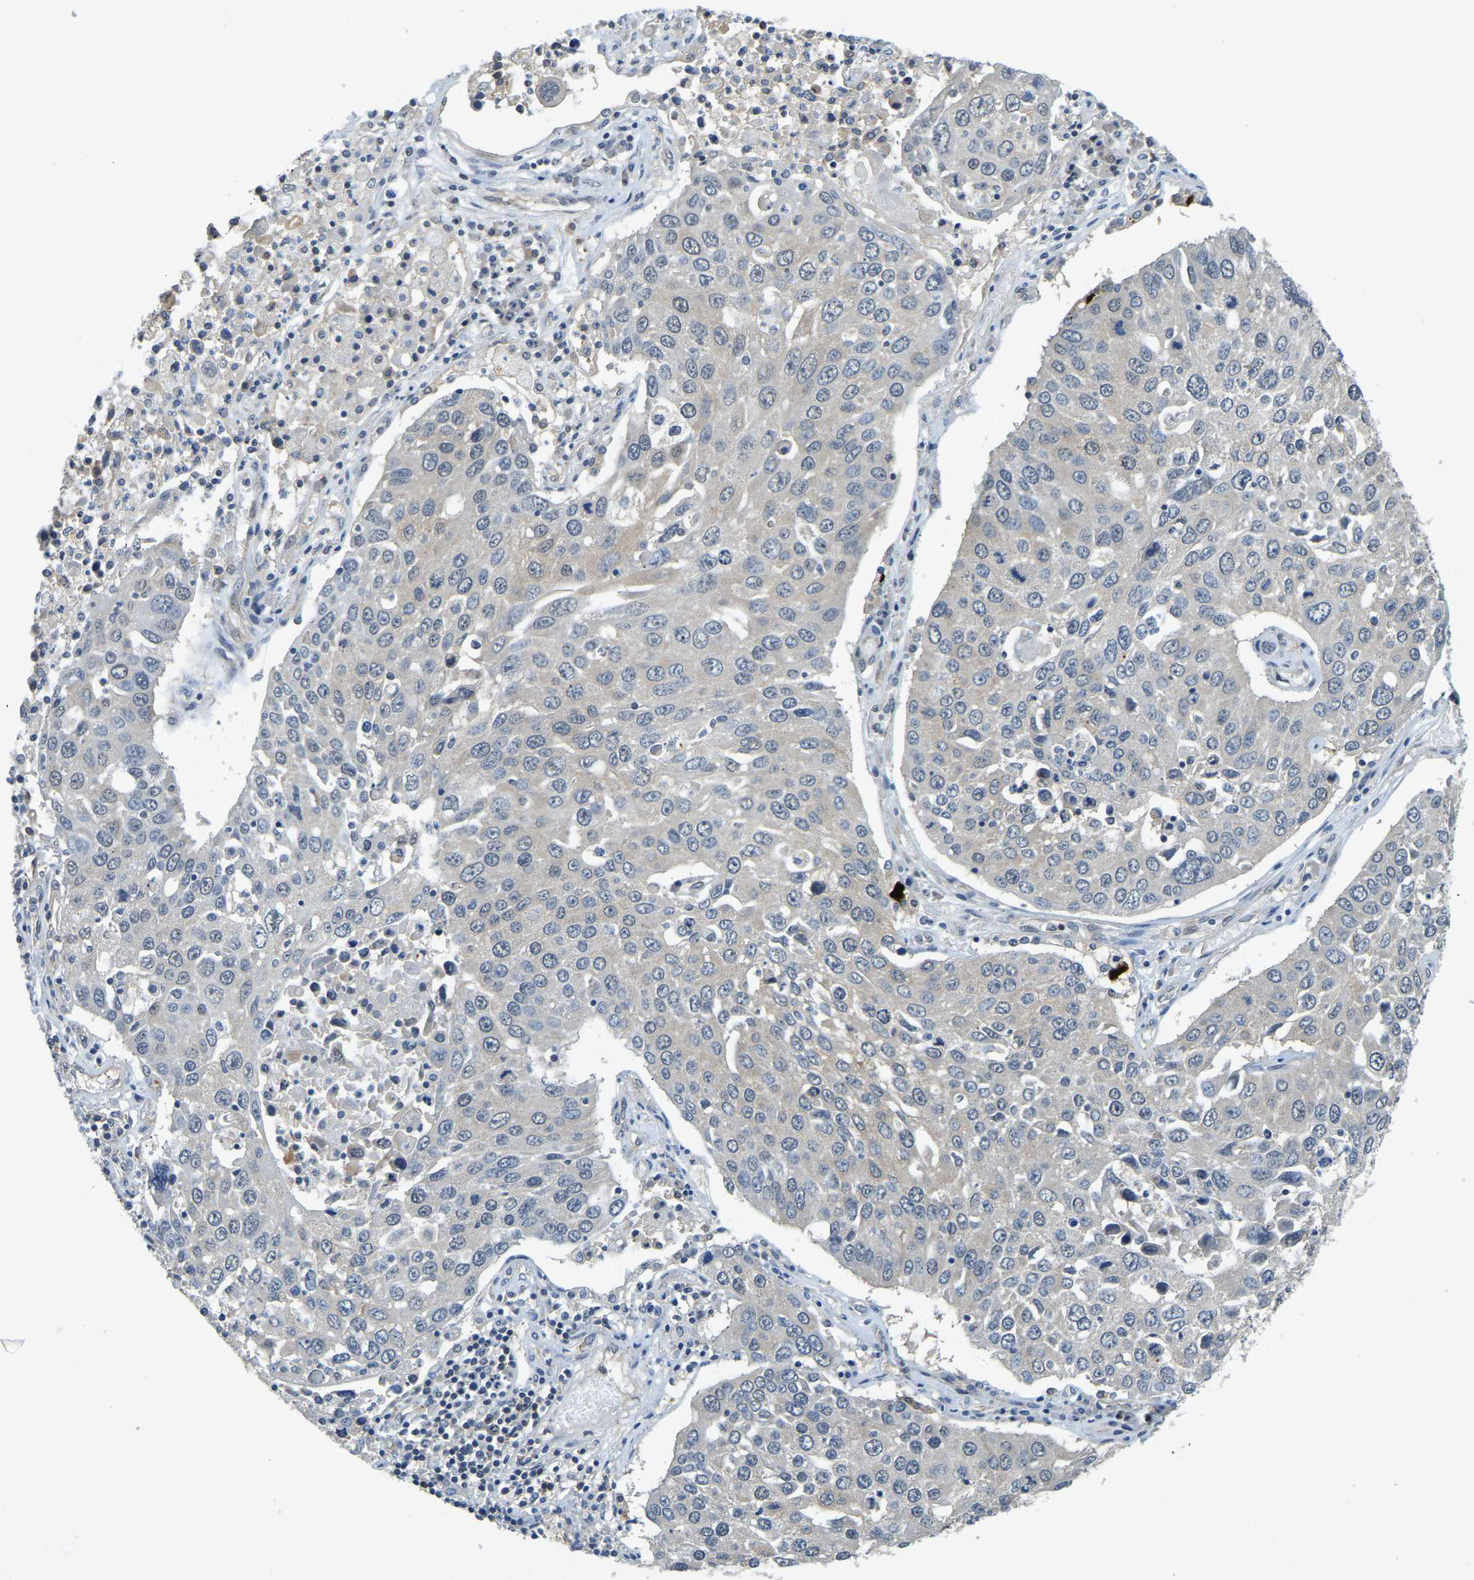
{"staining": {"intensity": "negative", "quantity": "none", "location": "none"}, "tissue": "lung cancer", "cell_type": "Tumor cells", "image_type": "cancer", "snomed": [{"axis": "morphology", "description": "Squamous cell carcinoma, NOS"}, {"axis": "topography", "description": "Lung"}], "caption": "Protein analysis of lung cancer exhibits no significant expression in tumor cells.", "gene": "AHNAK", "patient": {"sex": "male", "age": 65}}